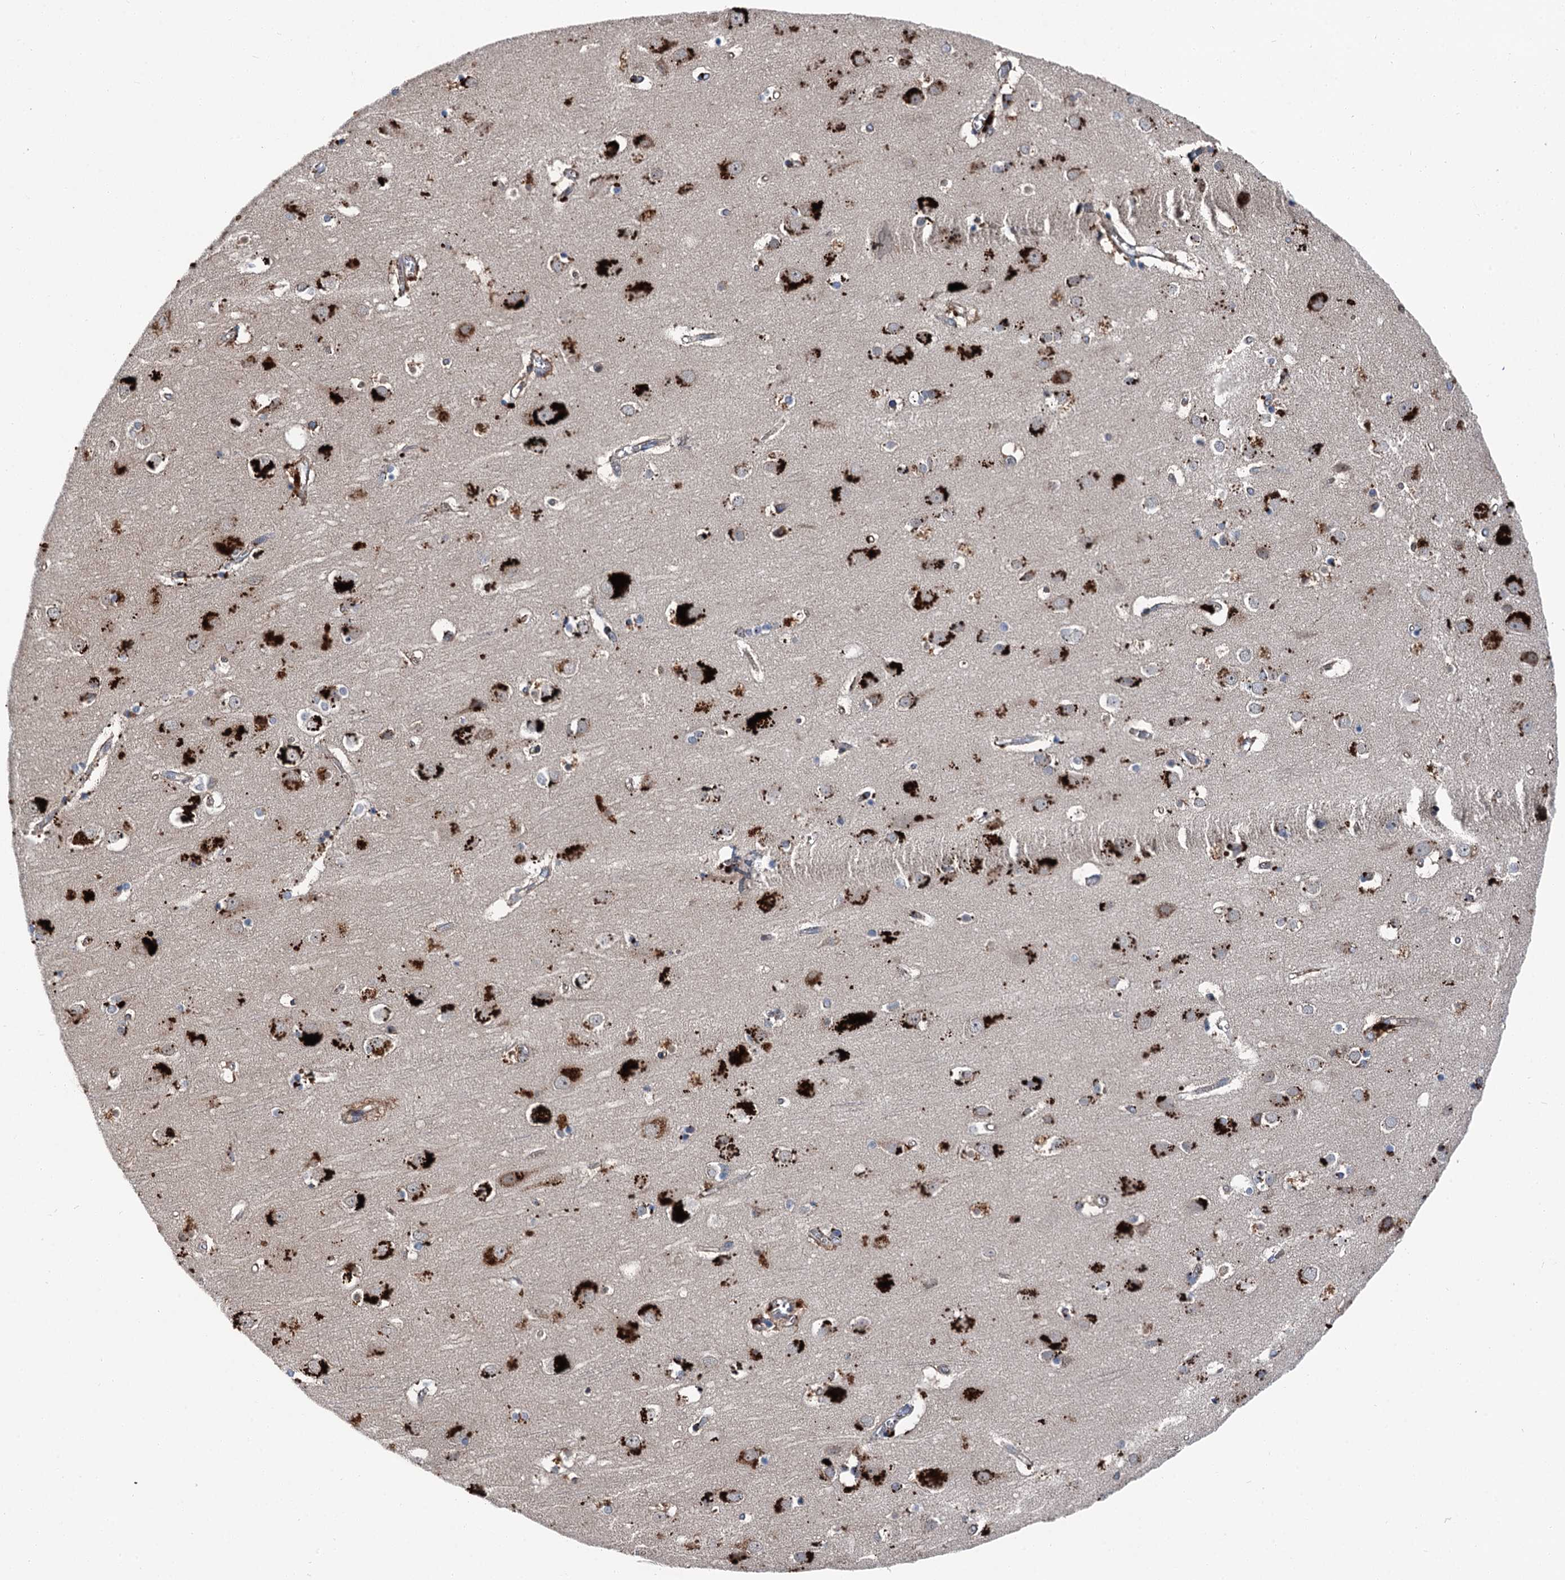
{"staining": {"intensity": "negative", "quantity": "none", "location": "none"}, "tissue": "cerebral cortex", "cell_type": "Endothelial cells", "image_type": "normal", "snomed": [{"axis": "morphology", "description": "Normal tissue, NOS"}, {"axis": "topography", "description": "Cerebral cortex"}], "caption": "There is no significant expression in endothelial cells of cerebral cortex. Nuclei are stained in blue.", "gene": "POLR1D", "patient": {"sex": "male", "age": 54}}